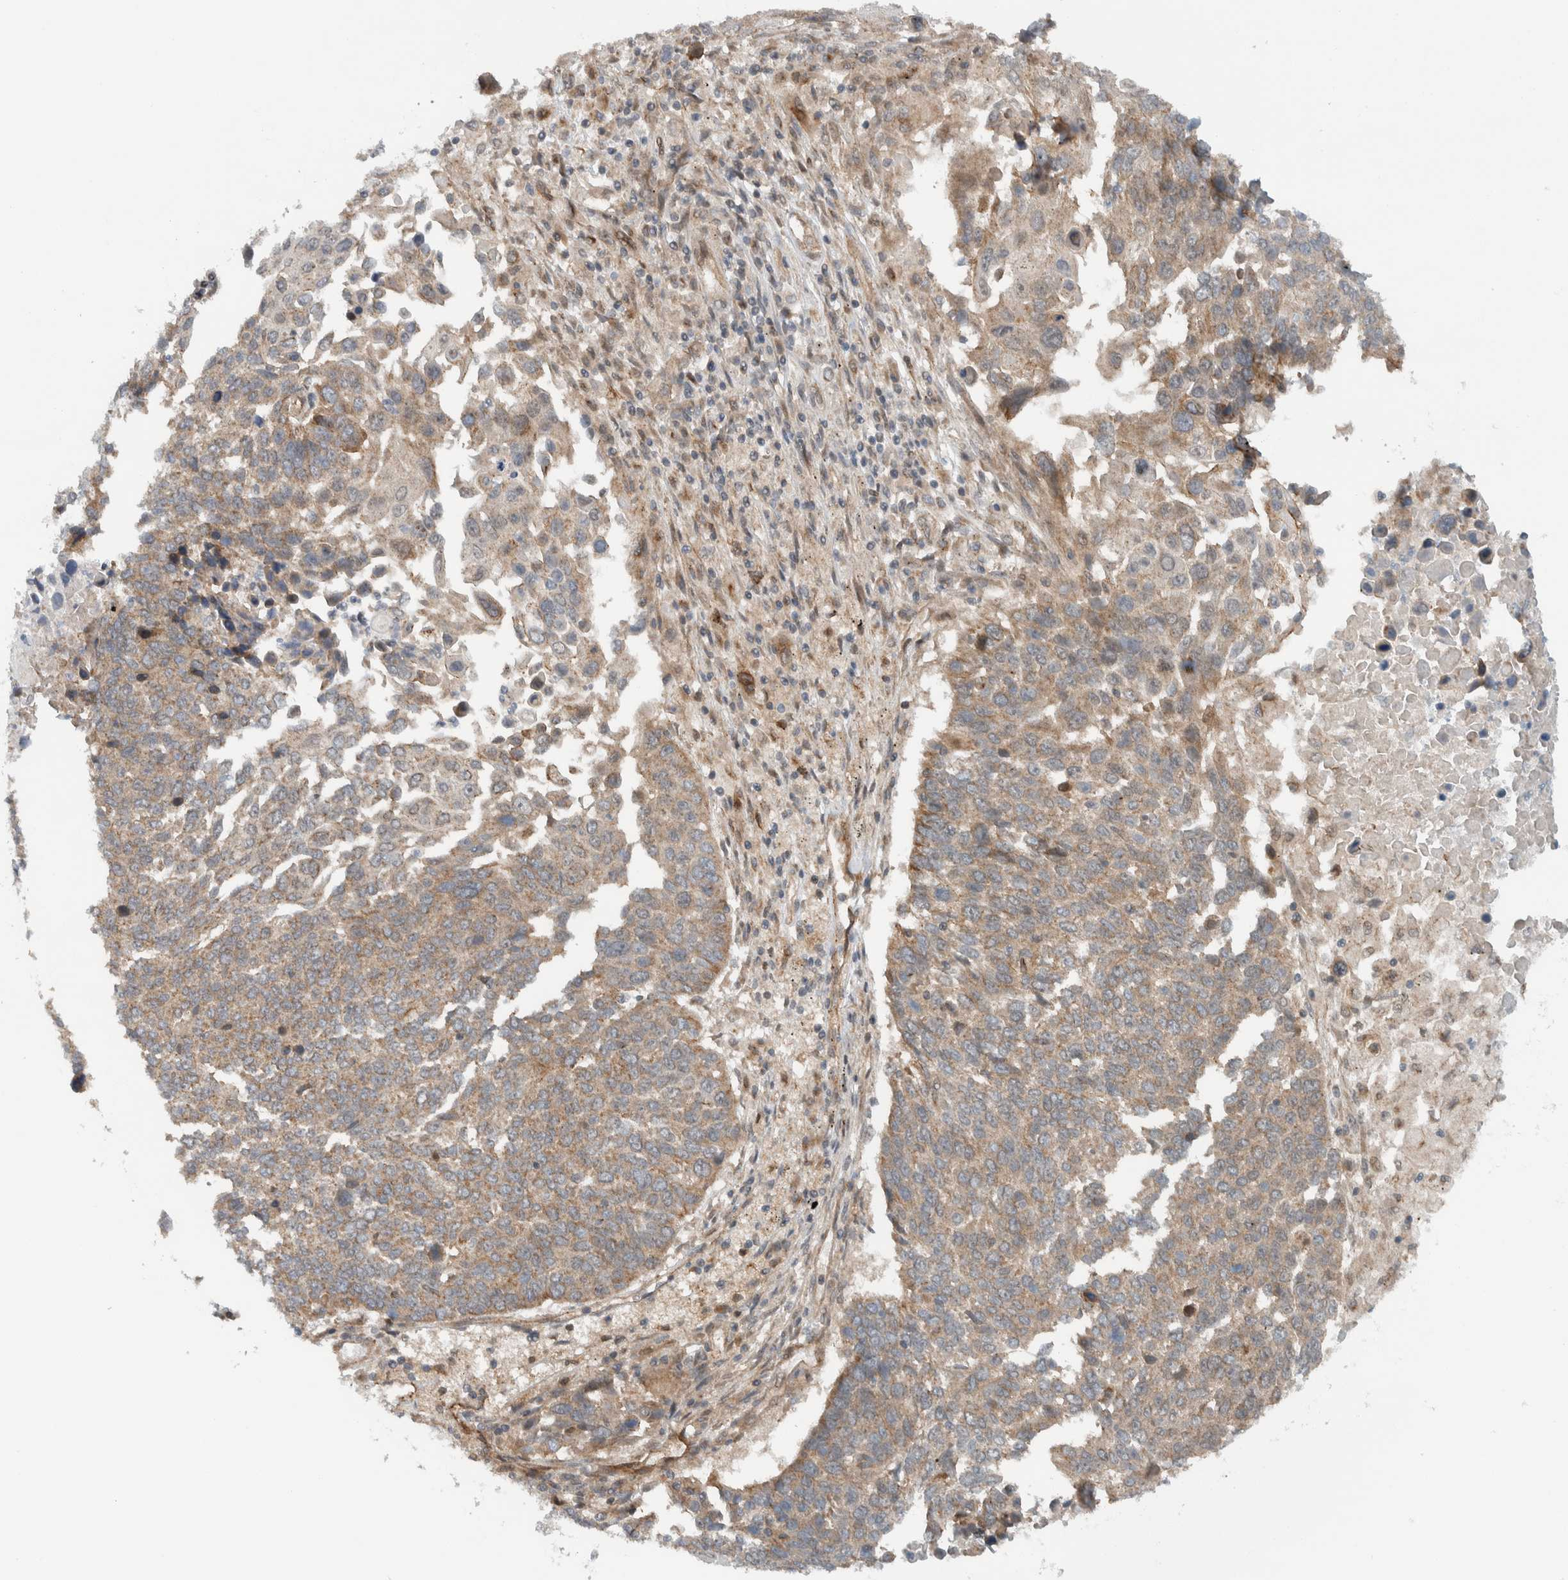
{"staining": {"intensity": "weak", "quantity": "<25%", "location": "cytoplasmic/membranous"}, "tissue": "lung cancer", "cell_type": "Tumor cells", "image_type": "cancer", "snomed": [{"axis": "morphology", "description": "Squamous cell carcinoma, NOS"}, {"axis": "topography", "description": "Lung"}], "caption": "Immunohistochemistry histopathology image of neoplastic tissue: lung cancer (squamous cell carcinoma) stained with DAB (3,3'-diaminobenzidine) reveals no significant protein positivity in tumor cells.", "gene": "KLHL6", "patient": {"sex": "male", "age": 66}}